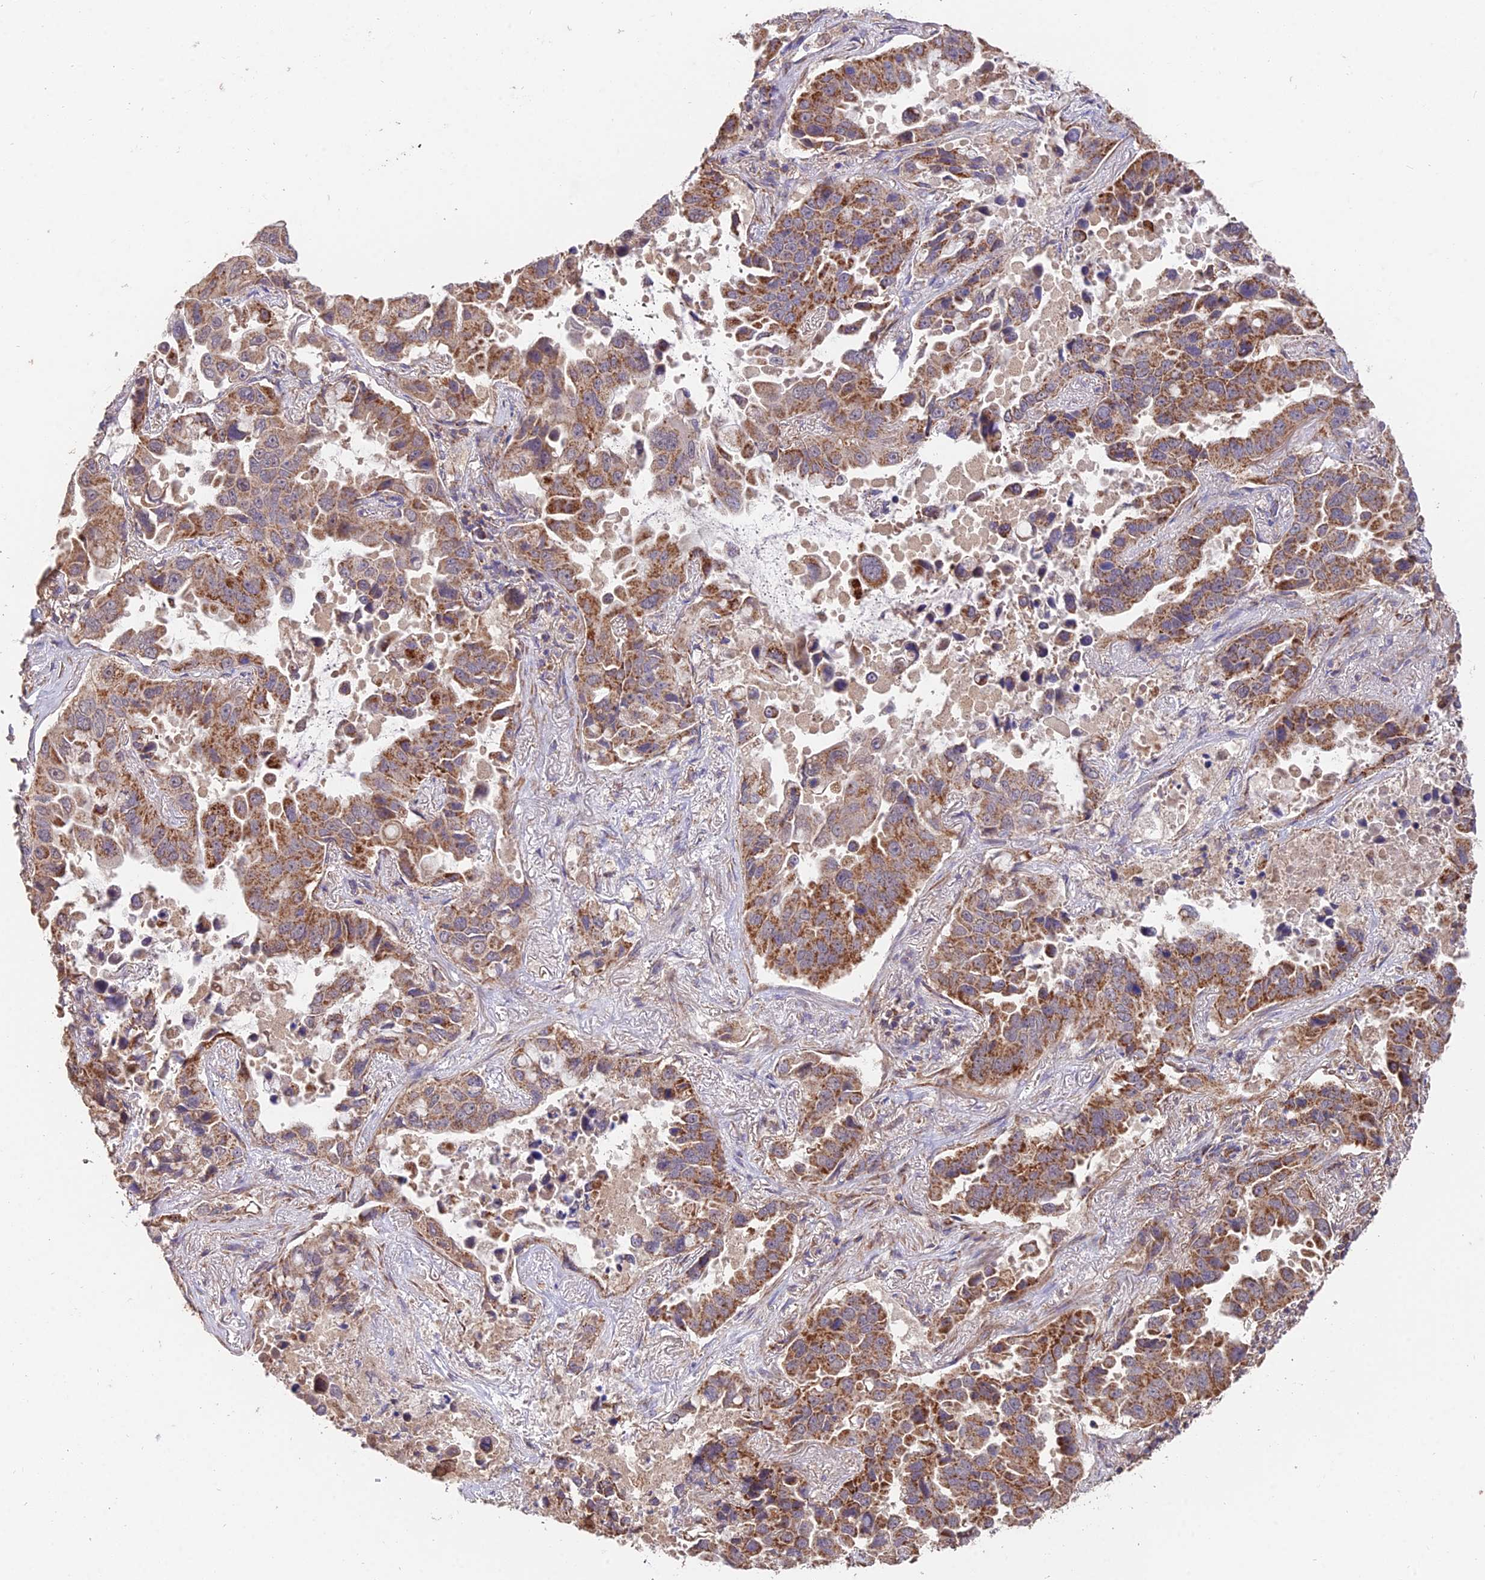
{"staining": {"intensity": "moderate", "quantity": ">75%", "location": "cytoplasmic/membranous"}, "tissue": "lung cancer", "cell_type": "Tumor cells", "image_type": "cancer", "snomed": [{"axis": "morphology", "description": "Adenocarcinoma, NOS"}, {"axis": "topography", "description": "Lung"}], "caption": "Immunohistochemical staining of human lung adenocarcinoma displays moderate cytoplasmic/membranous protein expression in about >75% of tumor cells.", "gene": "IFT22", "patient": {"sex": "male", "age": 64}}